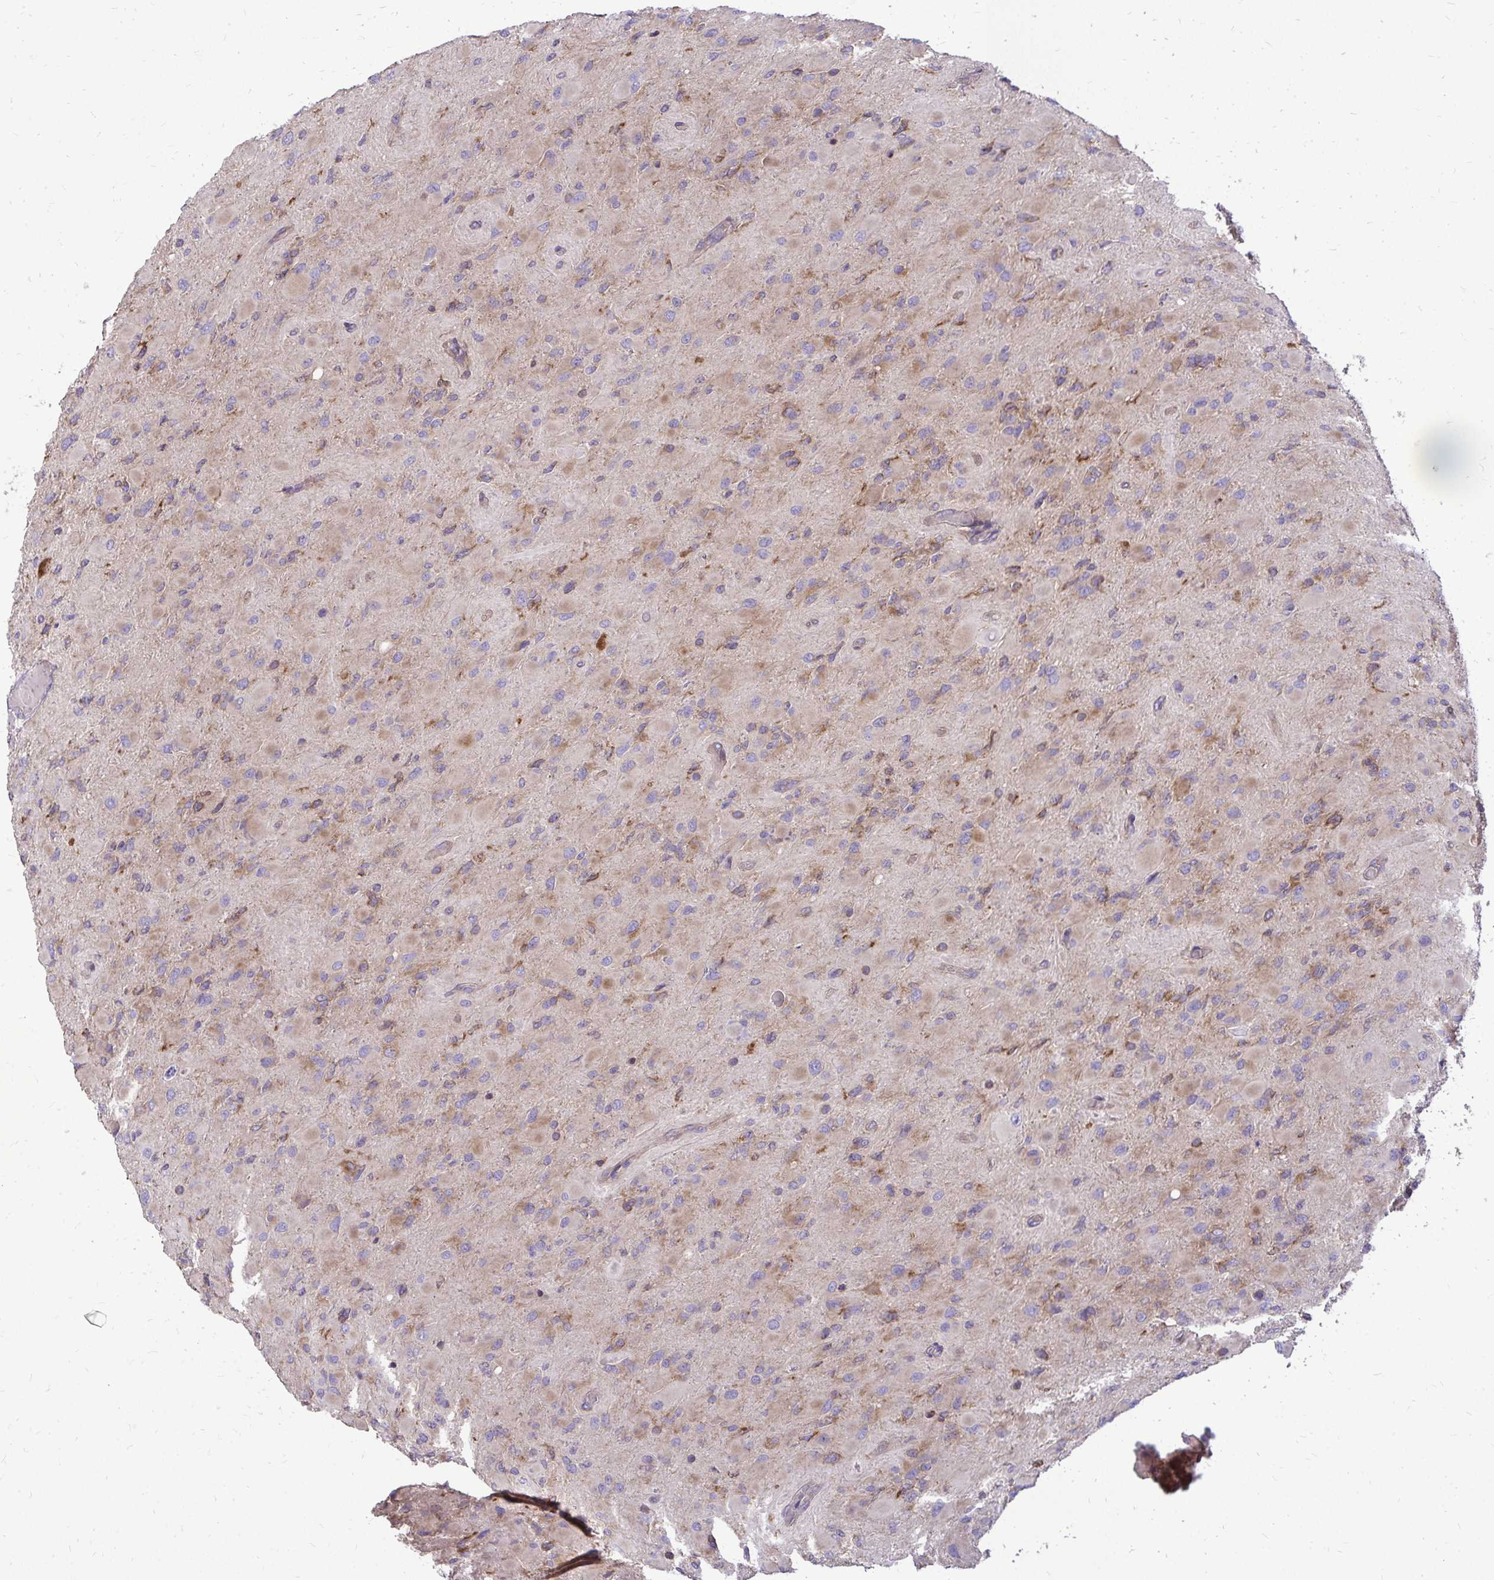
{"staining": {"intensity": "weak", "quantity": "<25%", "location": "cytoplasmic/membranous"}, "tissue": "glioma", "cell_type": "Tumor cells", "image_type": "cancer", "snomed": [{"axis": "morphology", "description": "Glioma, malignant, High grade"}, {"axis": "topography", "description": "Cerebral cortex"}], "caption": "Tumor cells show no significant protein positivity in malignant glioma (high-grade). The staining was performed using DAB (3,3'-diaminobenzidine) to visualize the protein expression in brown, while the nuclei were stained in blue with hematoxylin (Magnification: 20x).", "gene": "FMR1", "patient": {"sex": "female", "age": 36}}